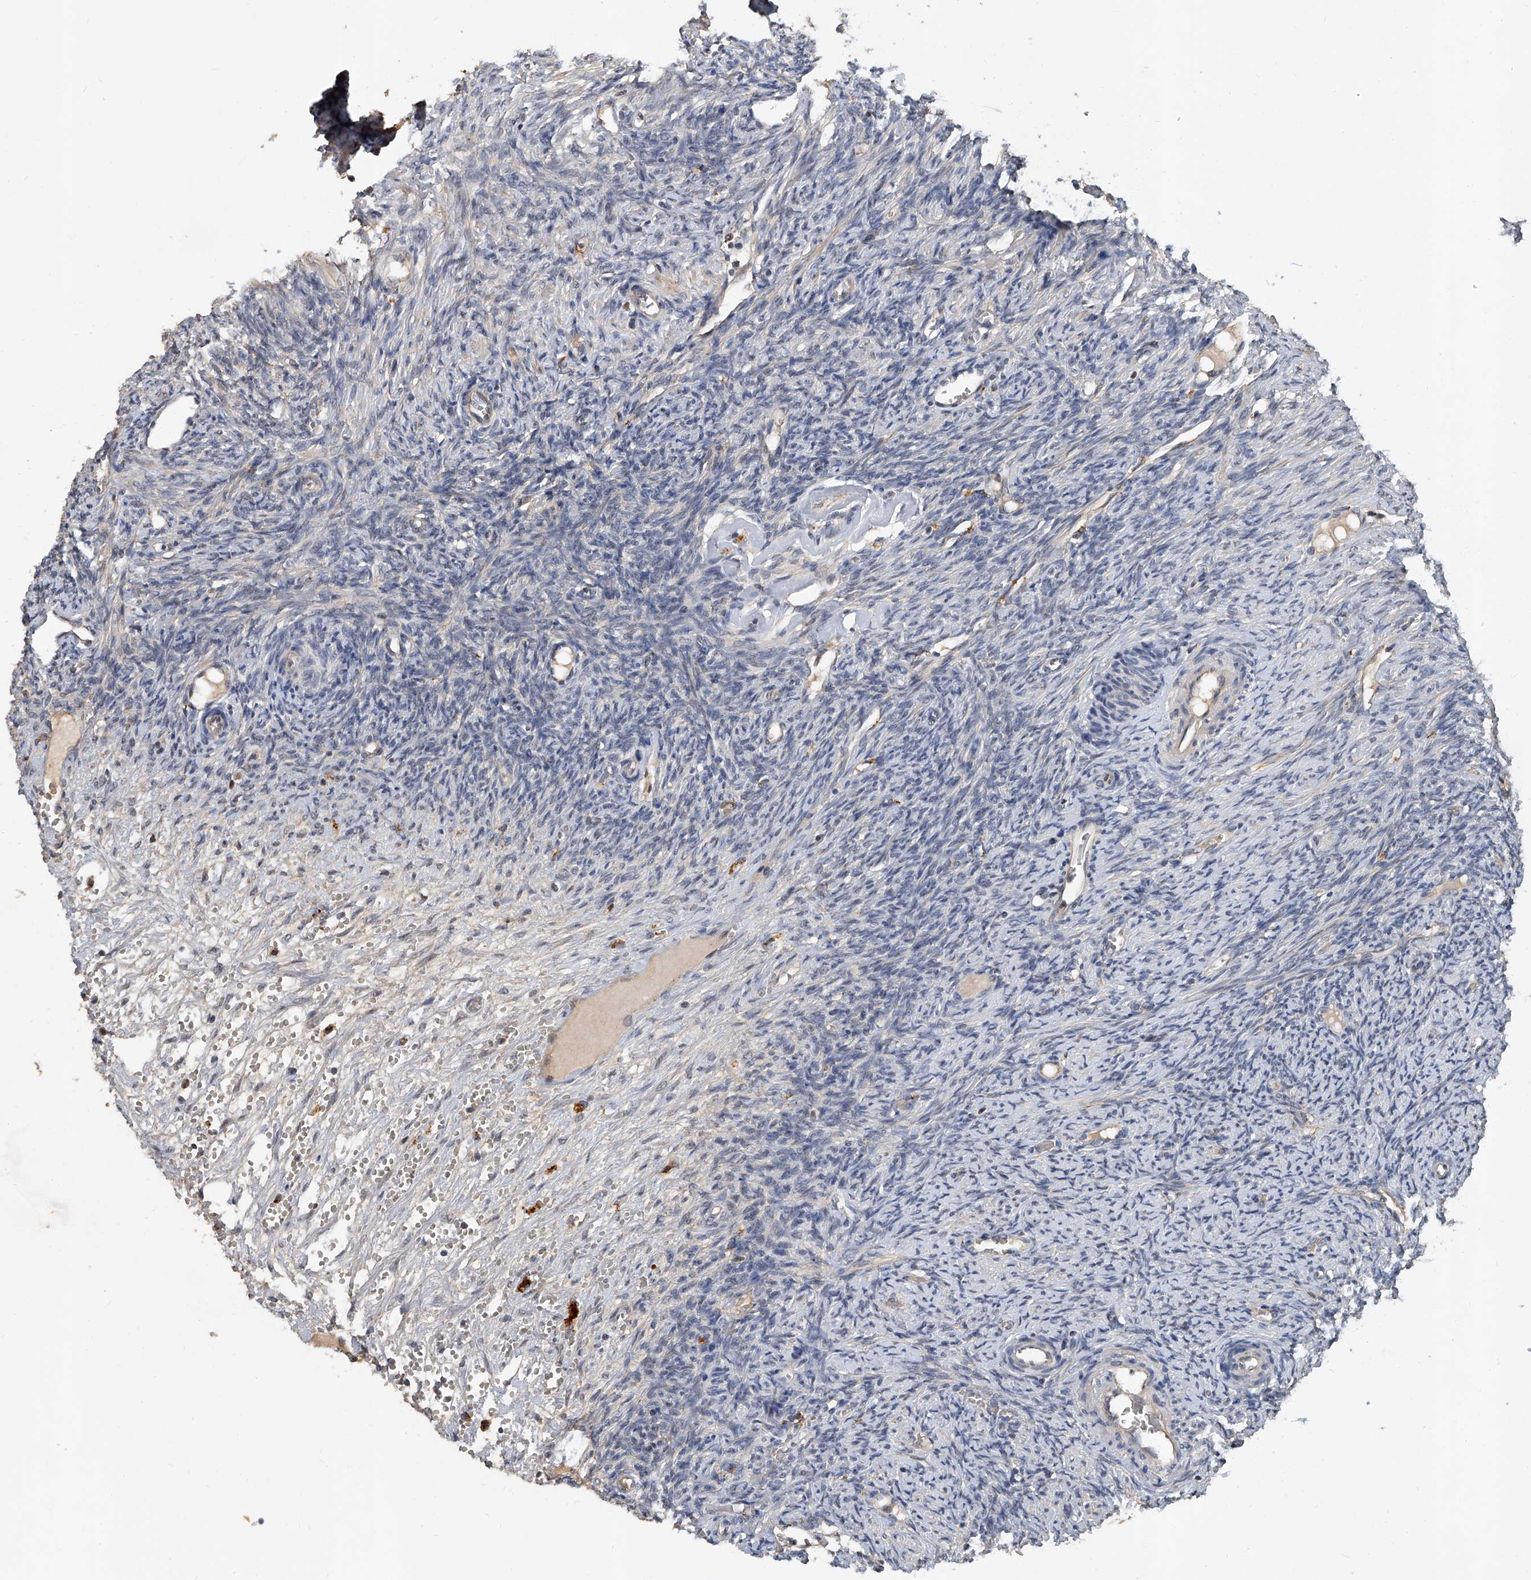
{"staining": {"intensity": "moderate", "quantity": "<25%", "location": "cytoplasmic/membranous"}, "tissue": "ovary", "cell_type": "Follicle cells", "image_type": "normal", "snomed": [{"axis": "morphology", "description": "Normal tissue, NOS"}, {"axis": "topography", "description": "Ovary"}], "caption": "Protein staining displays moderate cytoplasmic/membranous expression in approximately <25% of follicle cells in unremarkable ovary.", "gene": "JAG2", "patient": {"sex": "female", "age": 41}}